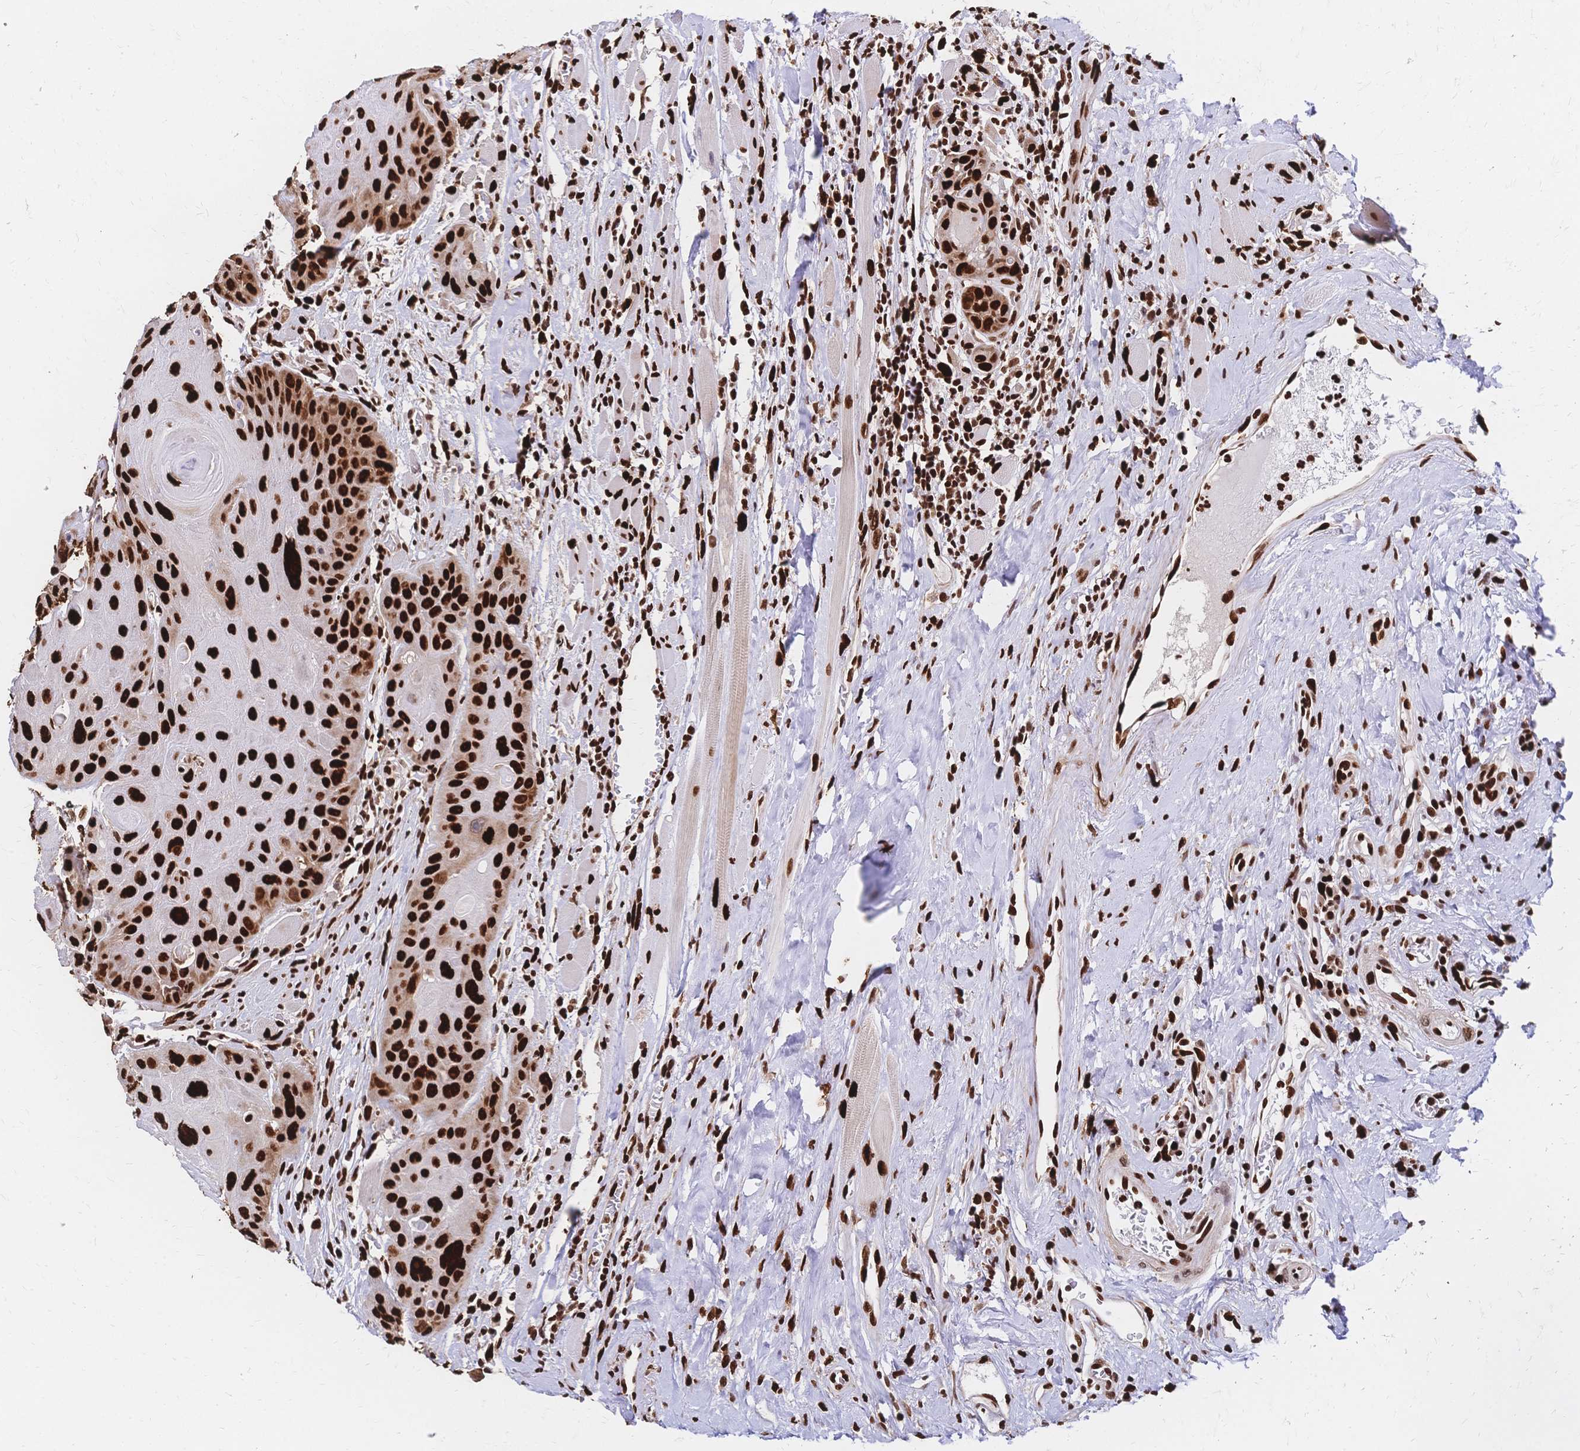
{"staining": {"intensity": "strong", "quantity": ">75%", "location": "cytoplasmic/membranous,nuclear"}, "tissue": "head and neck cancer", "cell_type": "Tumor cells", "image_type": "cancer", "snomed": [{"axis": "morphology", "description": "Squamous cell carcinoma, NOS"}, {"axis": "topography", "description": "Head-Neck"}], "caption": "An immunohistochemistry (IHC) image of neoplastic tissue is shown. Protein staining in brown shows strong cytoplasmic/membranous and nuclear positivity in head and neck cancer within tumor cells. Using DAB (3,3'-diaminobenzidine) (brown) and hematoxylin (blue) stains, captured at high magnification using brightfield microscopy.", "gene": "HDGF", "patient": {"sex": "female", "age": 59}}